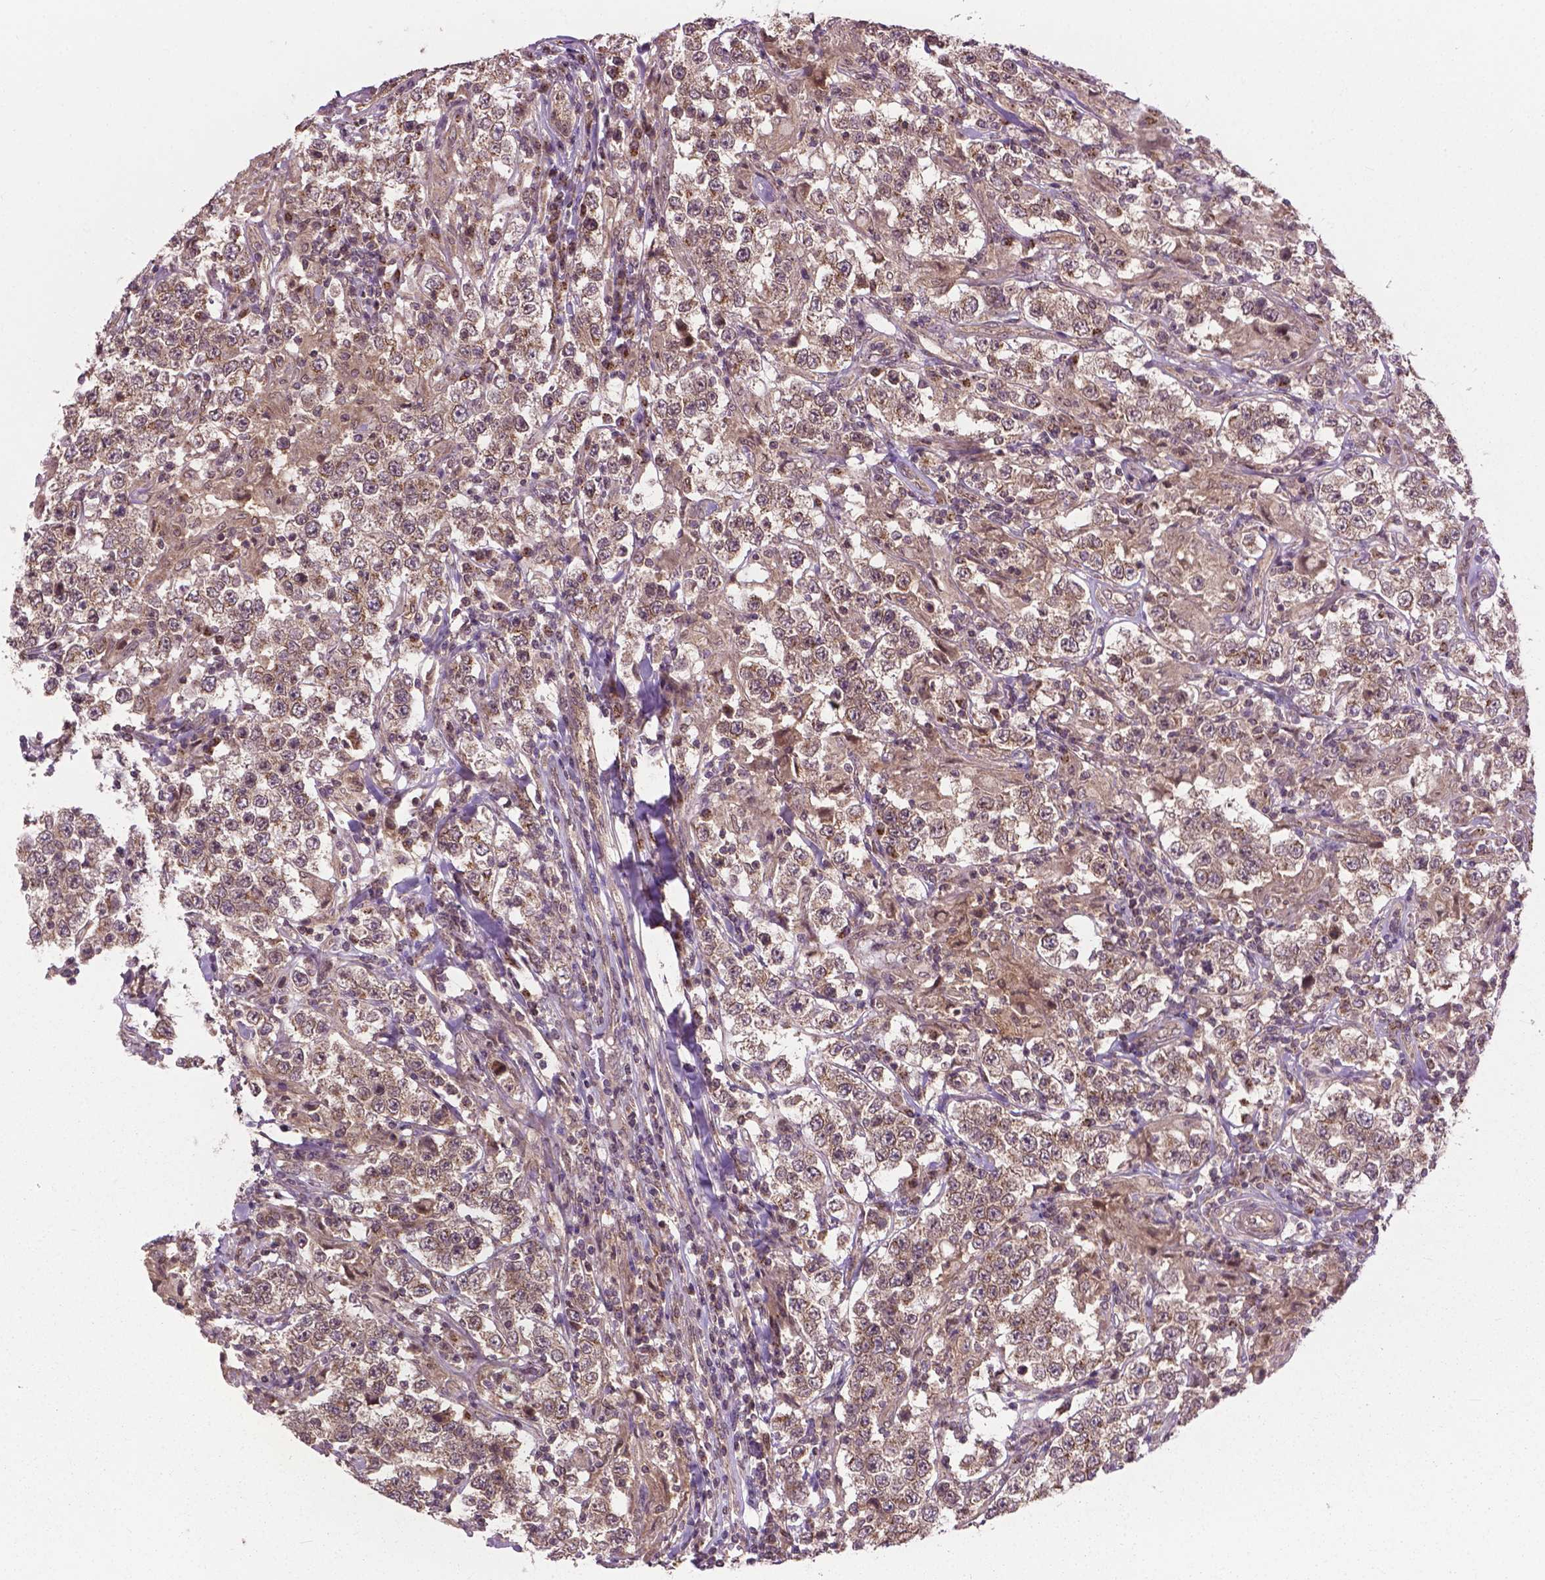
{"staining": {"intensity": "weak", "quantity": ">75%", "location": "cytoplasmic/membranous"}, "tissue": "testis cancer", "cell_type": "Tumor cells", "image_type": "cancer", "snomed": [{"axis": "morphology", "description": "Seminoma, NOS"}, {"axis": "morphology", "description": "Carcinoma, Embryonal, NOS"}, {"axis": "topography", "description": "Testis"}], "caption": "A micrograph of human embryonal carcinoma (testis) stained for a protein shows weak cytoplasmic/membranous brown staining in tumor cells.", "gene": "PPP1CB", "patient": {"sex": "male", "age": 41}}